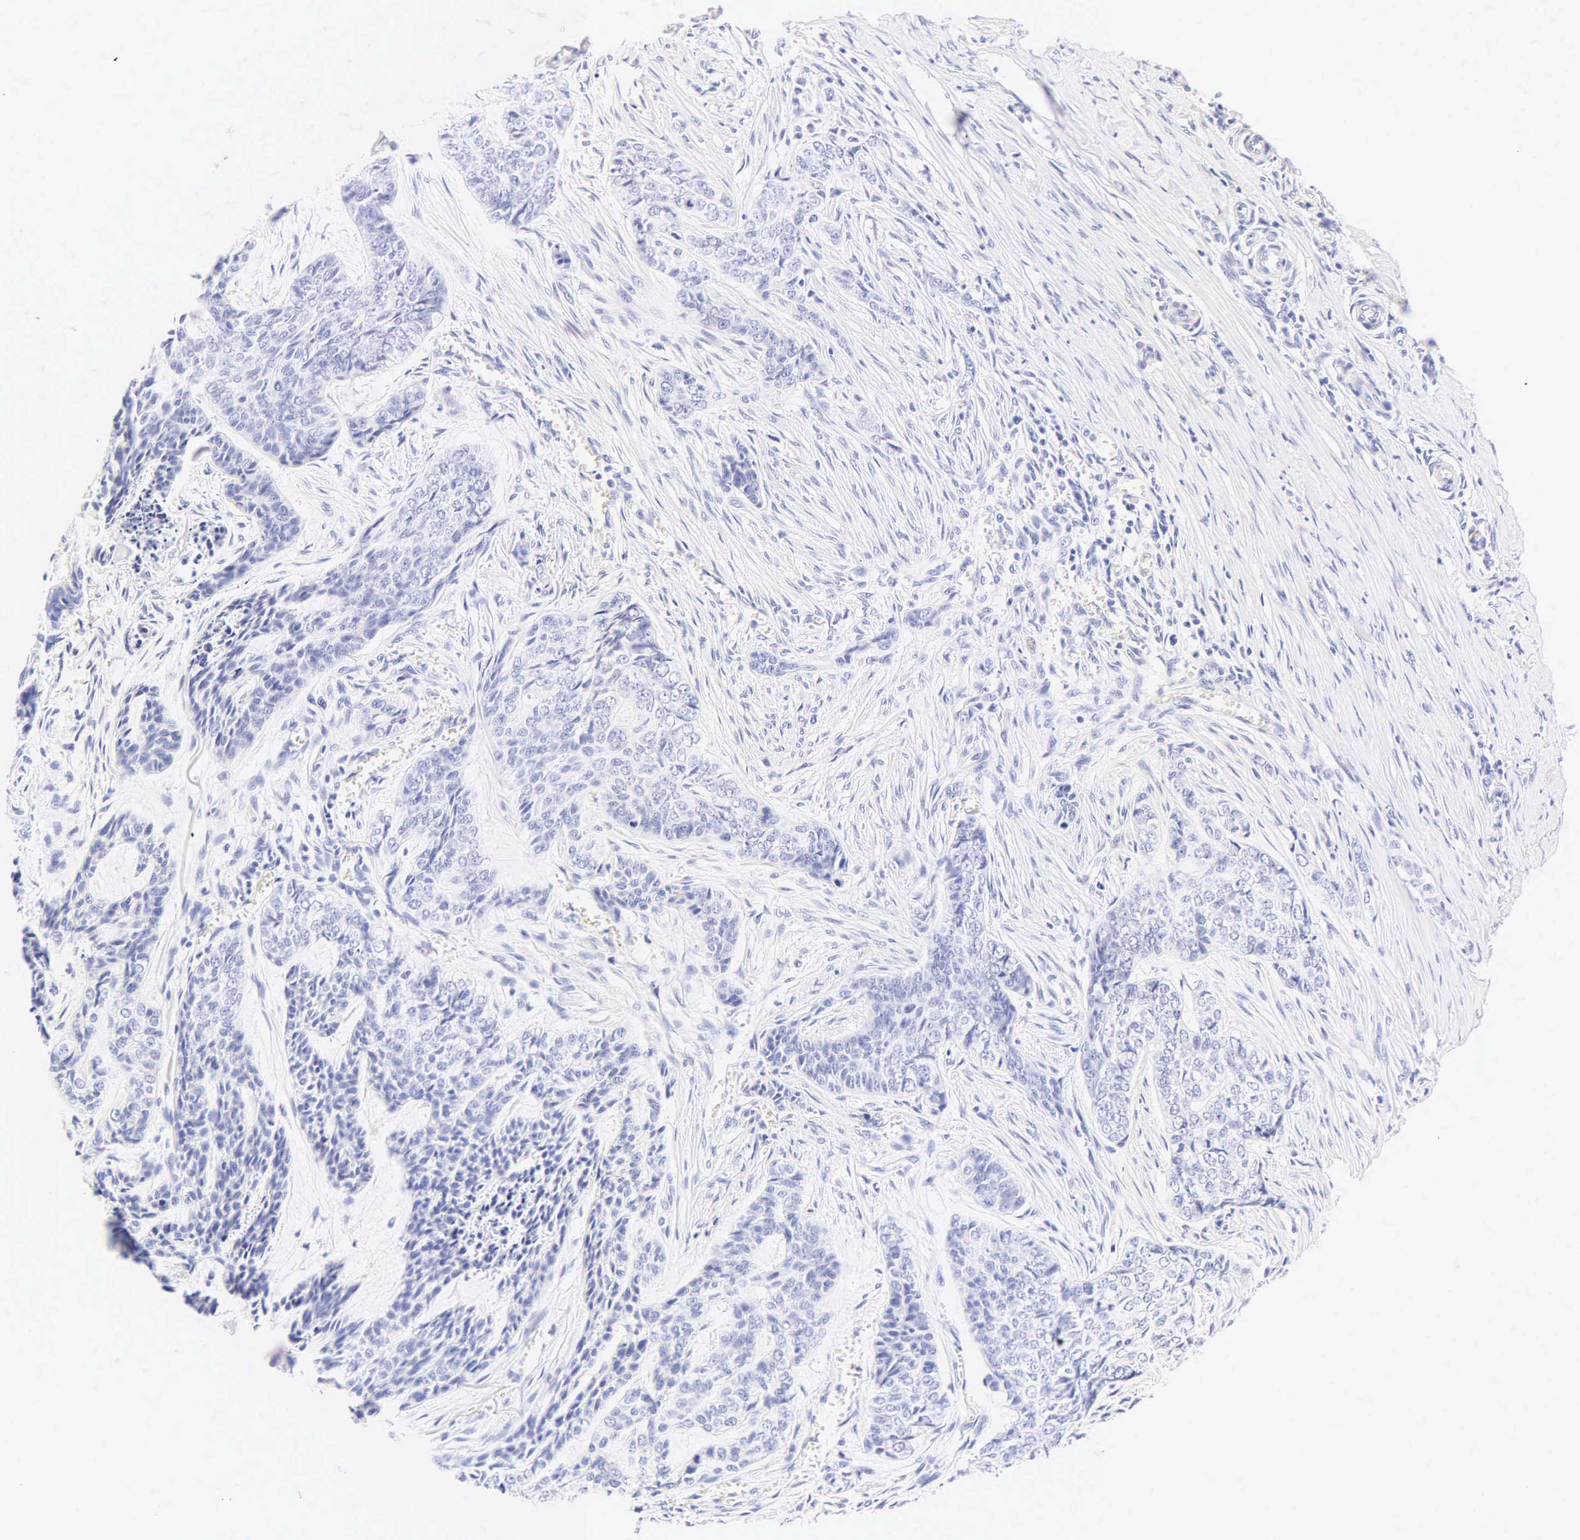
{"staining": {"intensity": "negative", "quantity": "none", "location": "none"}, "tissue": "skin cancer", "cell_type": "Tumor cells", "image_type": "cancer", "snomed": [{"axis": "morphology", "description": "Normal tissue, NOS"}, {"axis": "morphology", "description": "Basal cell carcinoma"}, {"axis": "topography", "description": "Skin"}], "caption": "Immunohistochemistry image of neoplastic tissue: skin basal cell carcinoma stained with DAB (3,3'-diaminobenzidine) reveals no significant protein staining in tumor cells. Brightfield microscopy of immunohistochemistry (IHC) stained with DAB (3,3'-diaminobenzidine) (brown) and hematoxylin (blue), captured at high magnification.", "gene": "CALD1", "patient": {"sex": "female", "age": 65}}